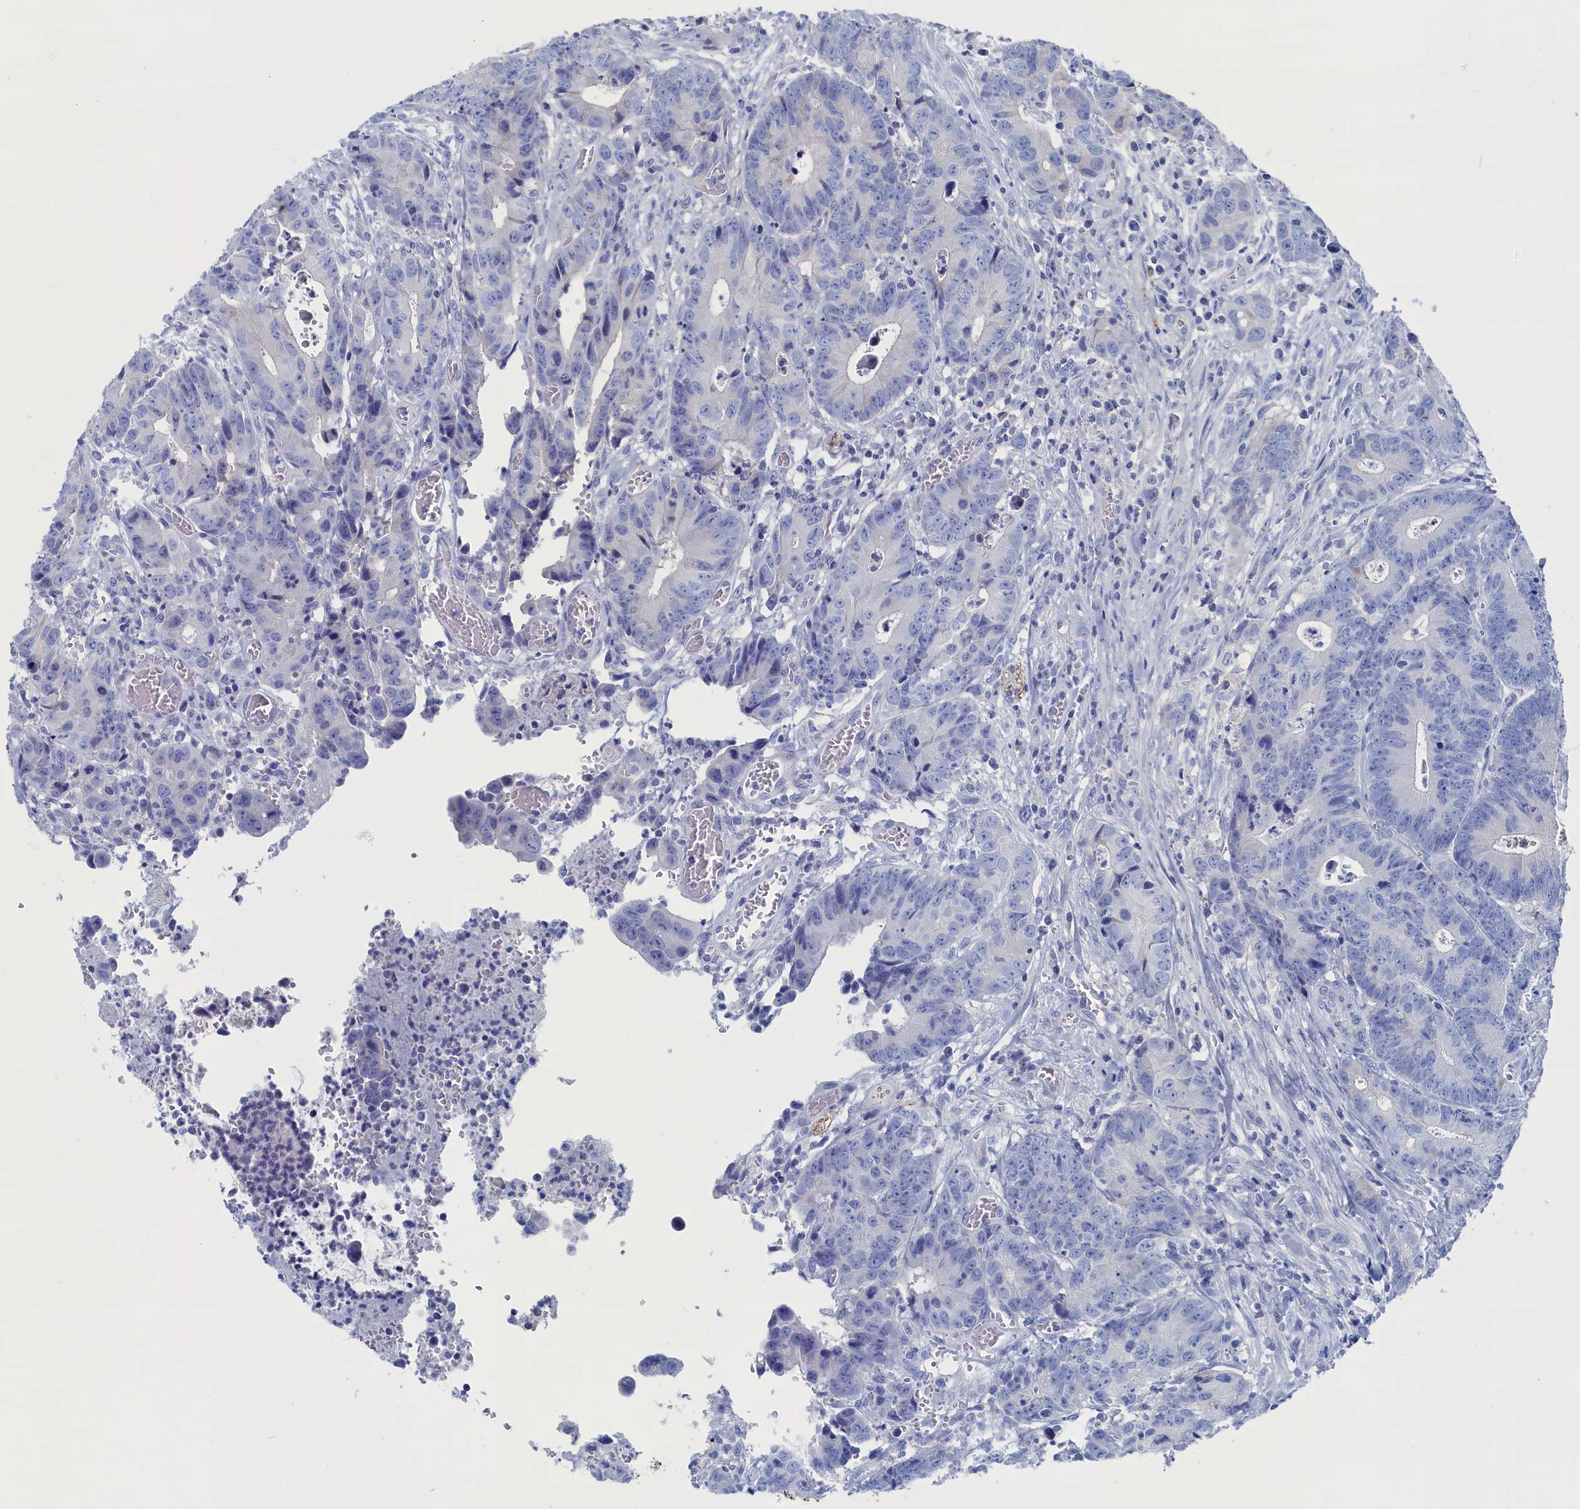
{"staining": {"intensity": "negative", "quantity": "none", "location": "none"}, "tissue": "colorectal cancer", "cell_type": "Tumor cells", "image_type": "cancer", "snomed": [{"axis": "morphology", "description": "Adenocarcinoma, NOS"}, {"axis": "topography", "description": "Colon"}], "caption": "This is a micrograph of immunohistochemistry (IHC) staining of colorectal cancer, which shows no positivity in tumor cells.", "gene": "CEND1", "patient": {"sex": "female", "age": 57}}